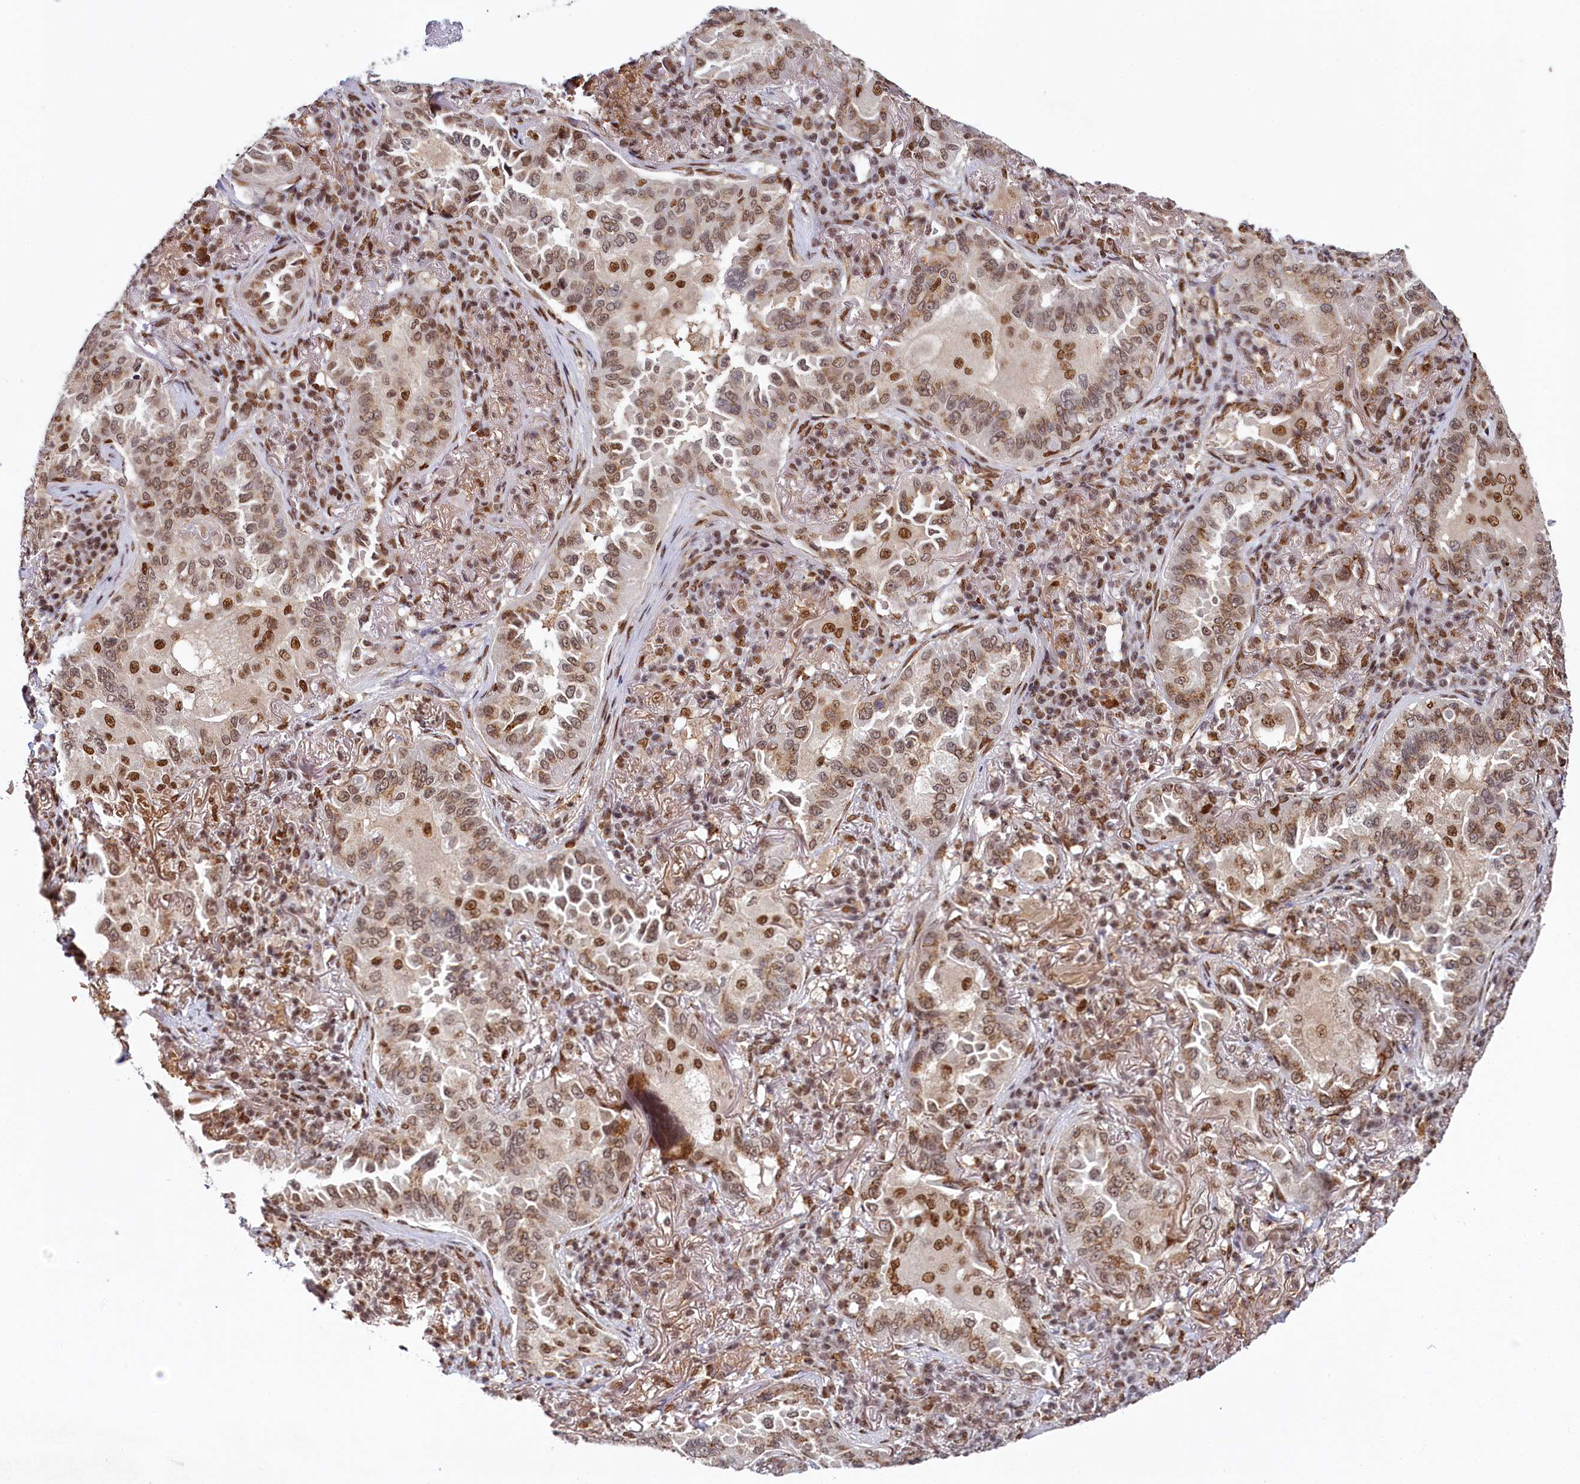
{"staining": {"intensity": "moderate", "quantity": ">75%", "location": "nuclear"}, "tissue": "lung cancer", "cell_type": "Tumor cells", "image_type": "cancer", "snomed": [{"axis": "morphology", "description": "Adenocarcinoma, NOS"}, {"axis": "topography", "description": "Lung"}], "caption": "Human lung adenocarcinoma stained for a protein (brown) displays moderate nuclear positive staining in approximately >75% of tumor cells.", "gene": "PPHLN1", "patient": {"sex": "female", "age": 69}}